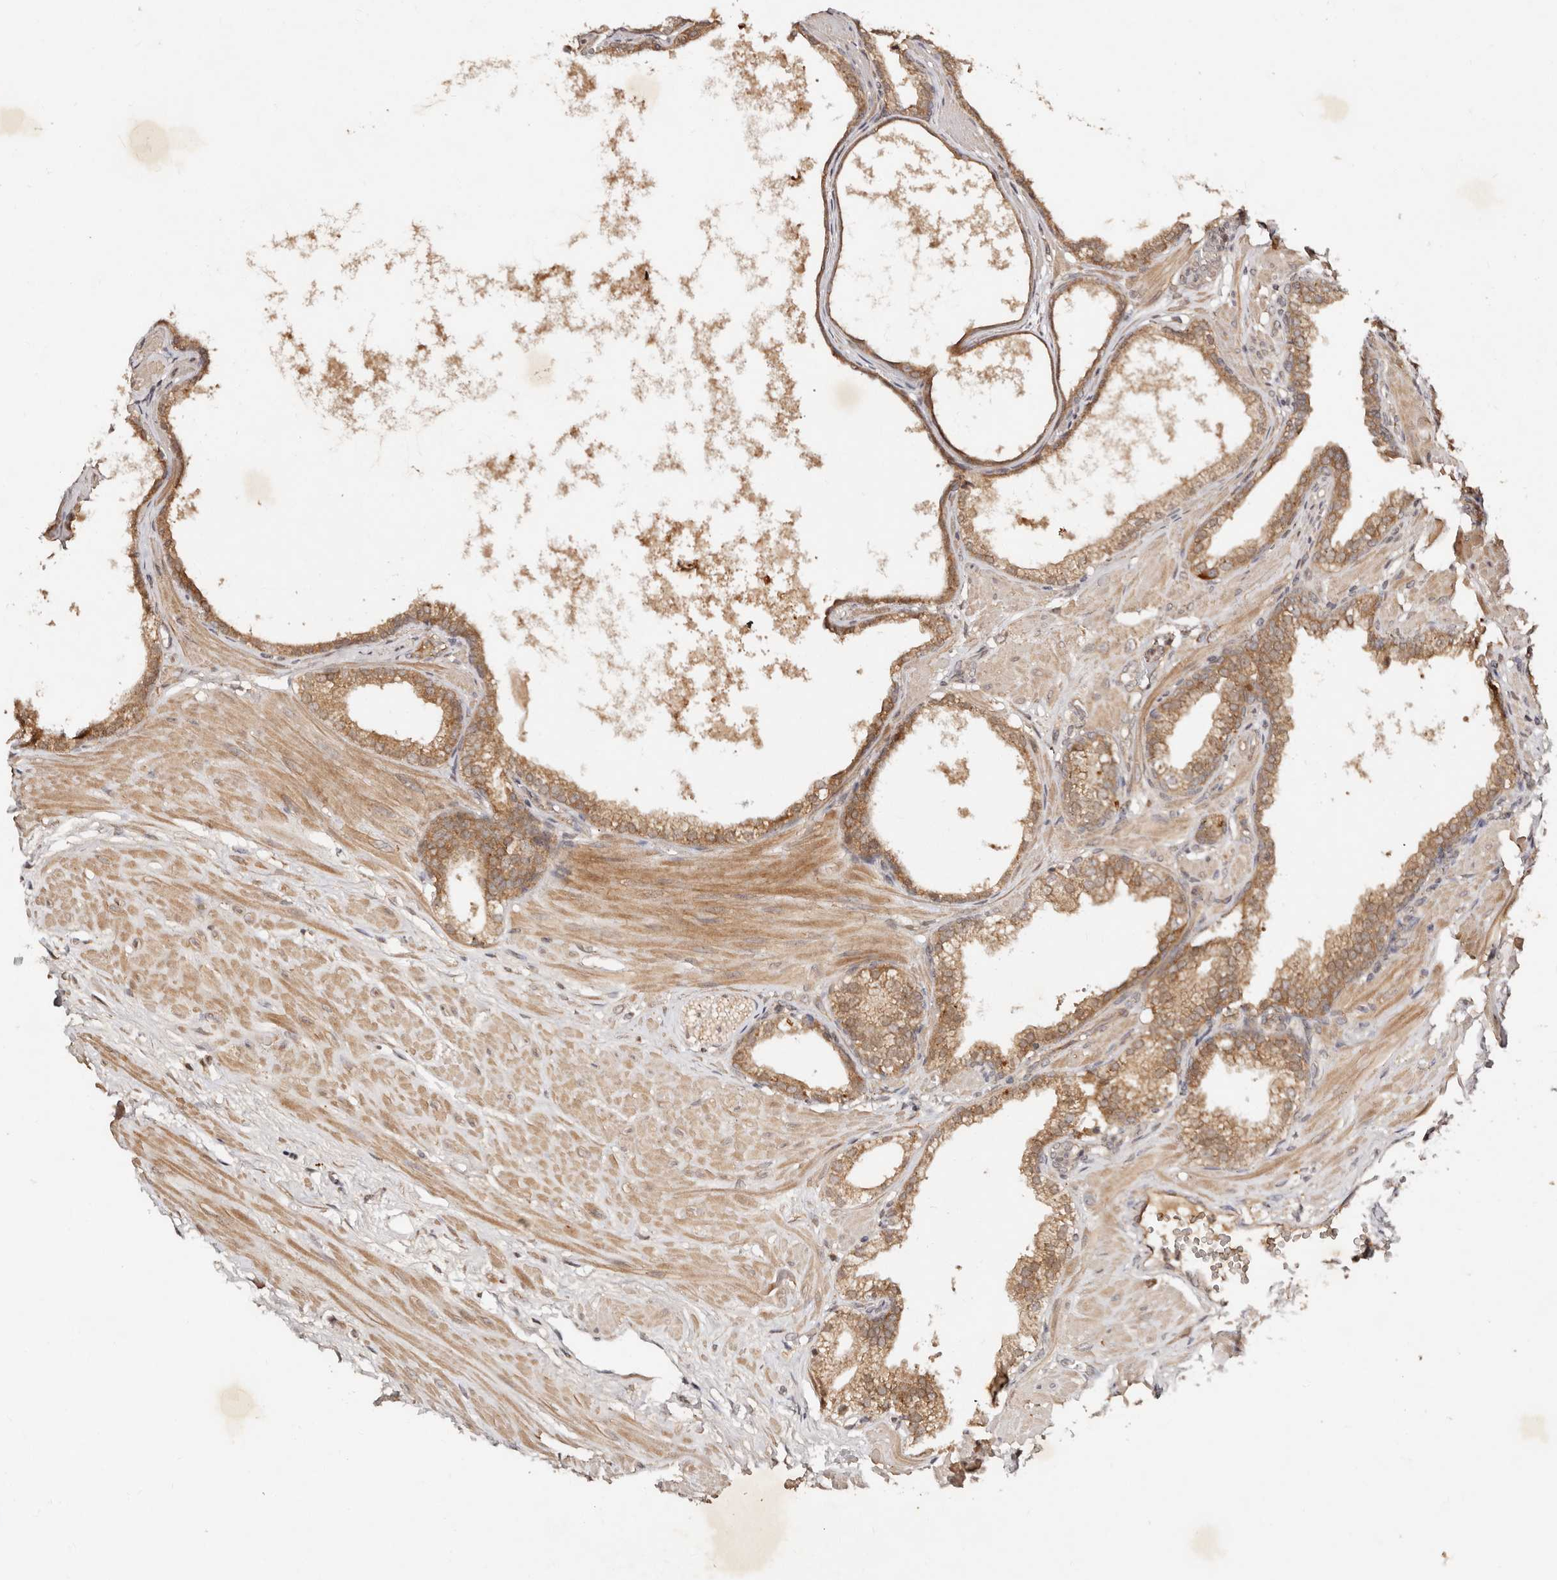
{"staining": {"intensity": "moderate", "quantity": ">75%", "location": "cytoplasmic/membranous"}, "tissue": "prostate", "cell_type": "Glandular cells", "image_type": "normal", "snomed": [{"axis": "morphology", "description": "Normal tissue, NOS"}, {"axis": "morphology", "description": "Urothelial carcinoma, Low grade"}, {"axis": "topography", "description": "Urinary bladder"}, {"axis": "topography", "description": "Prostate"}], "caption": "The histopathology image shows immunohistochemical staining of unremarkable prostate. There is moderate cytoplasmic/membranous positivity is seen in approximately >75% of glandular cells. Using DAB (brown) and hematoxylin (blue) stains, captured at high magnification using brightfield microscopy.", "gene": "DENND11", "patient": {"sex": "male", "age": 60}}